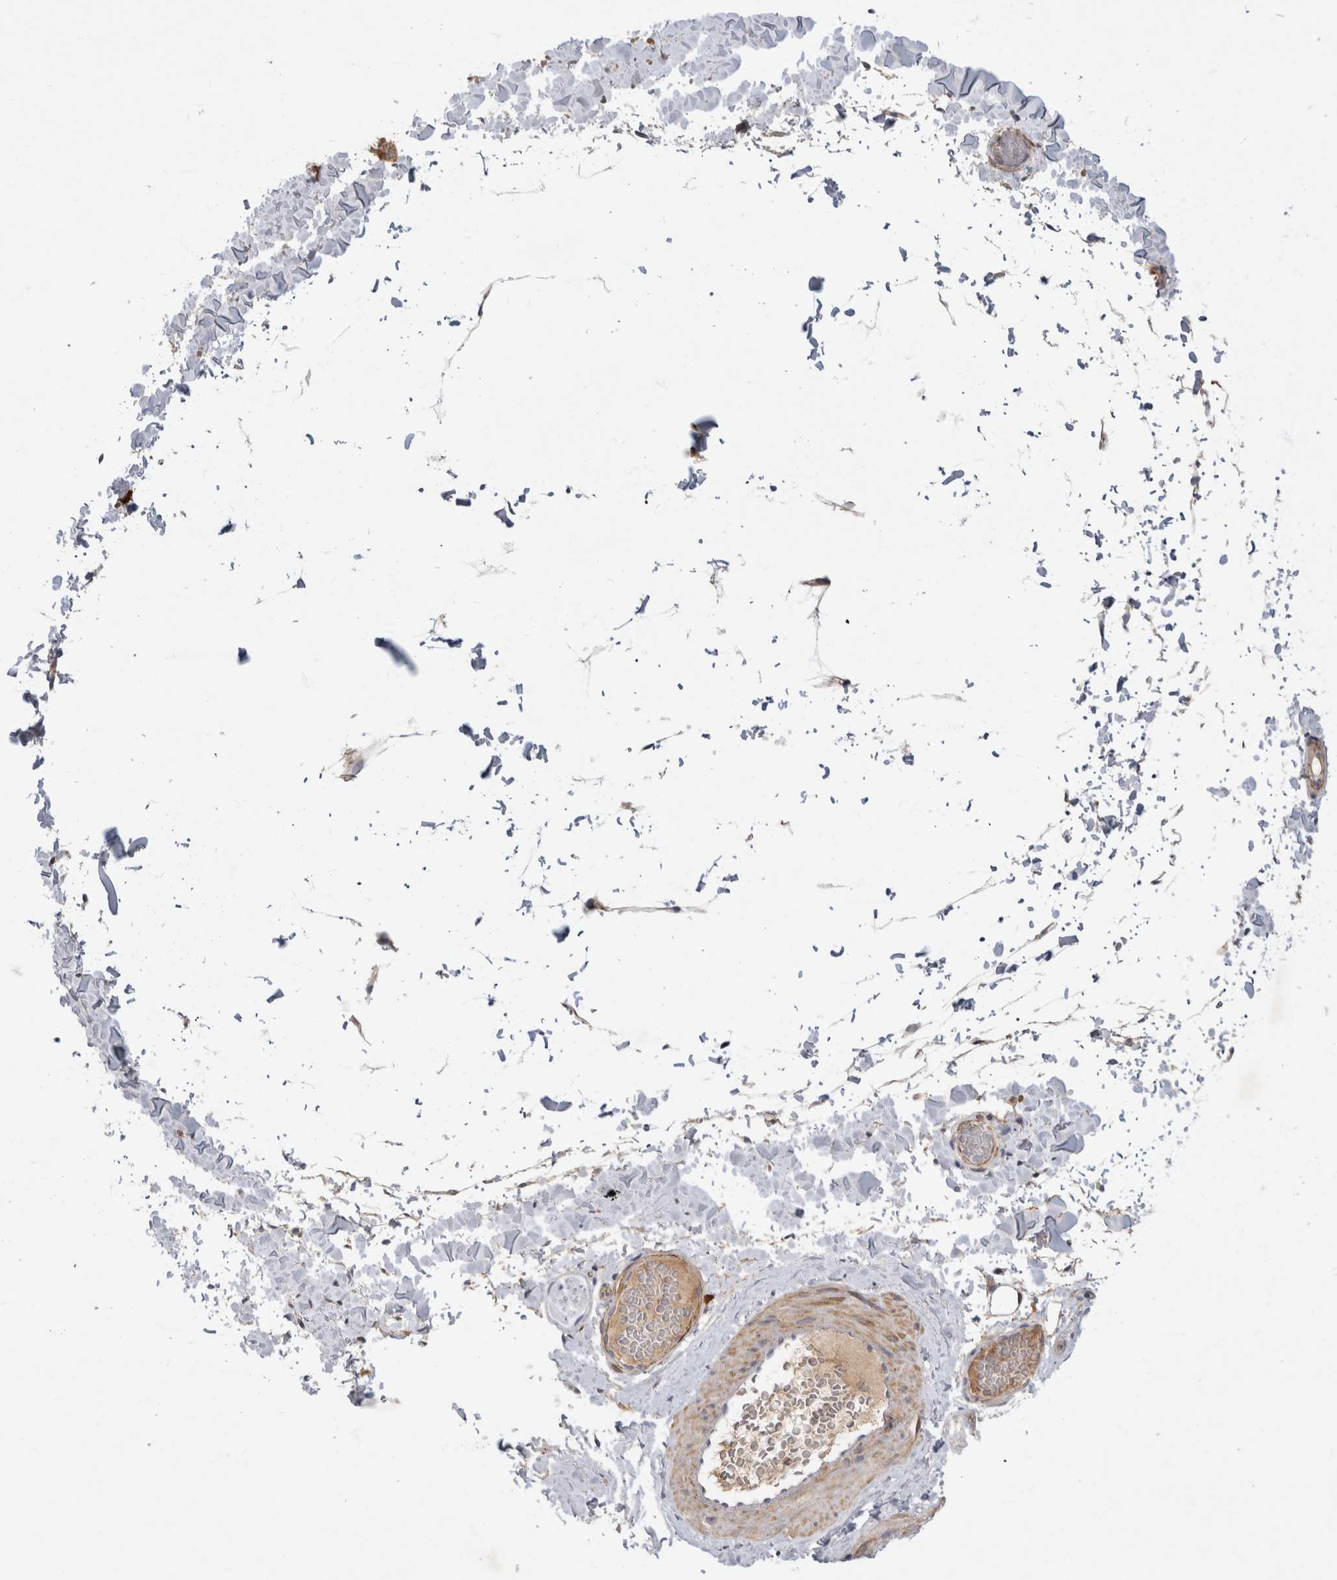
{"staining": {"intensity": "negative", "quantity": "none", "location": "none"}, "tissue": "adipose tissue", "cell_type": "Adipocytes", "image_type": "normal", "snomed": [{"axis": "morphology", "description": "Normal tissue, NOS"}, {"axis": "topography", "description": "Adipose tissue"}, {"axis": "topography", "description": "Vascular tissue"}, {"axis": "topography", "description": "Peripheral nerve tissue"}], "caption": "The micrograph displays no significant staining in adipocytes of adipose tissue. Nuclei are stained in blue.", "gene": "PGM1", "patient": {"sex": "male", "age": 25}}